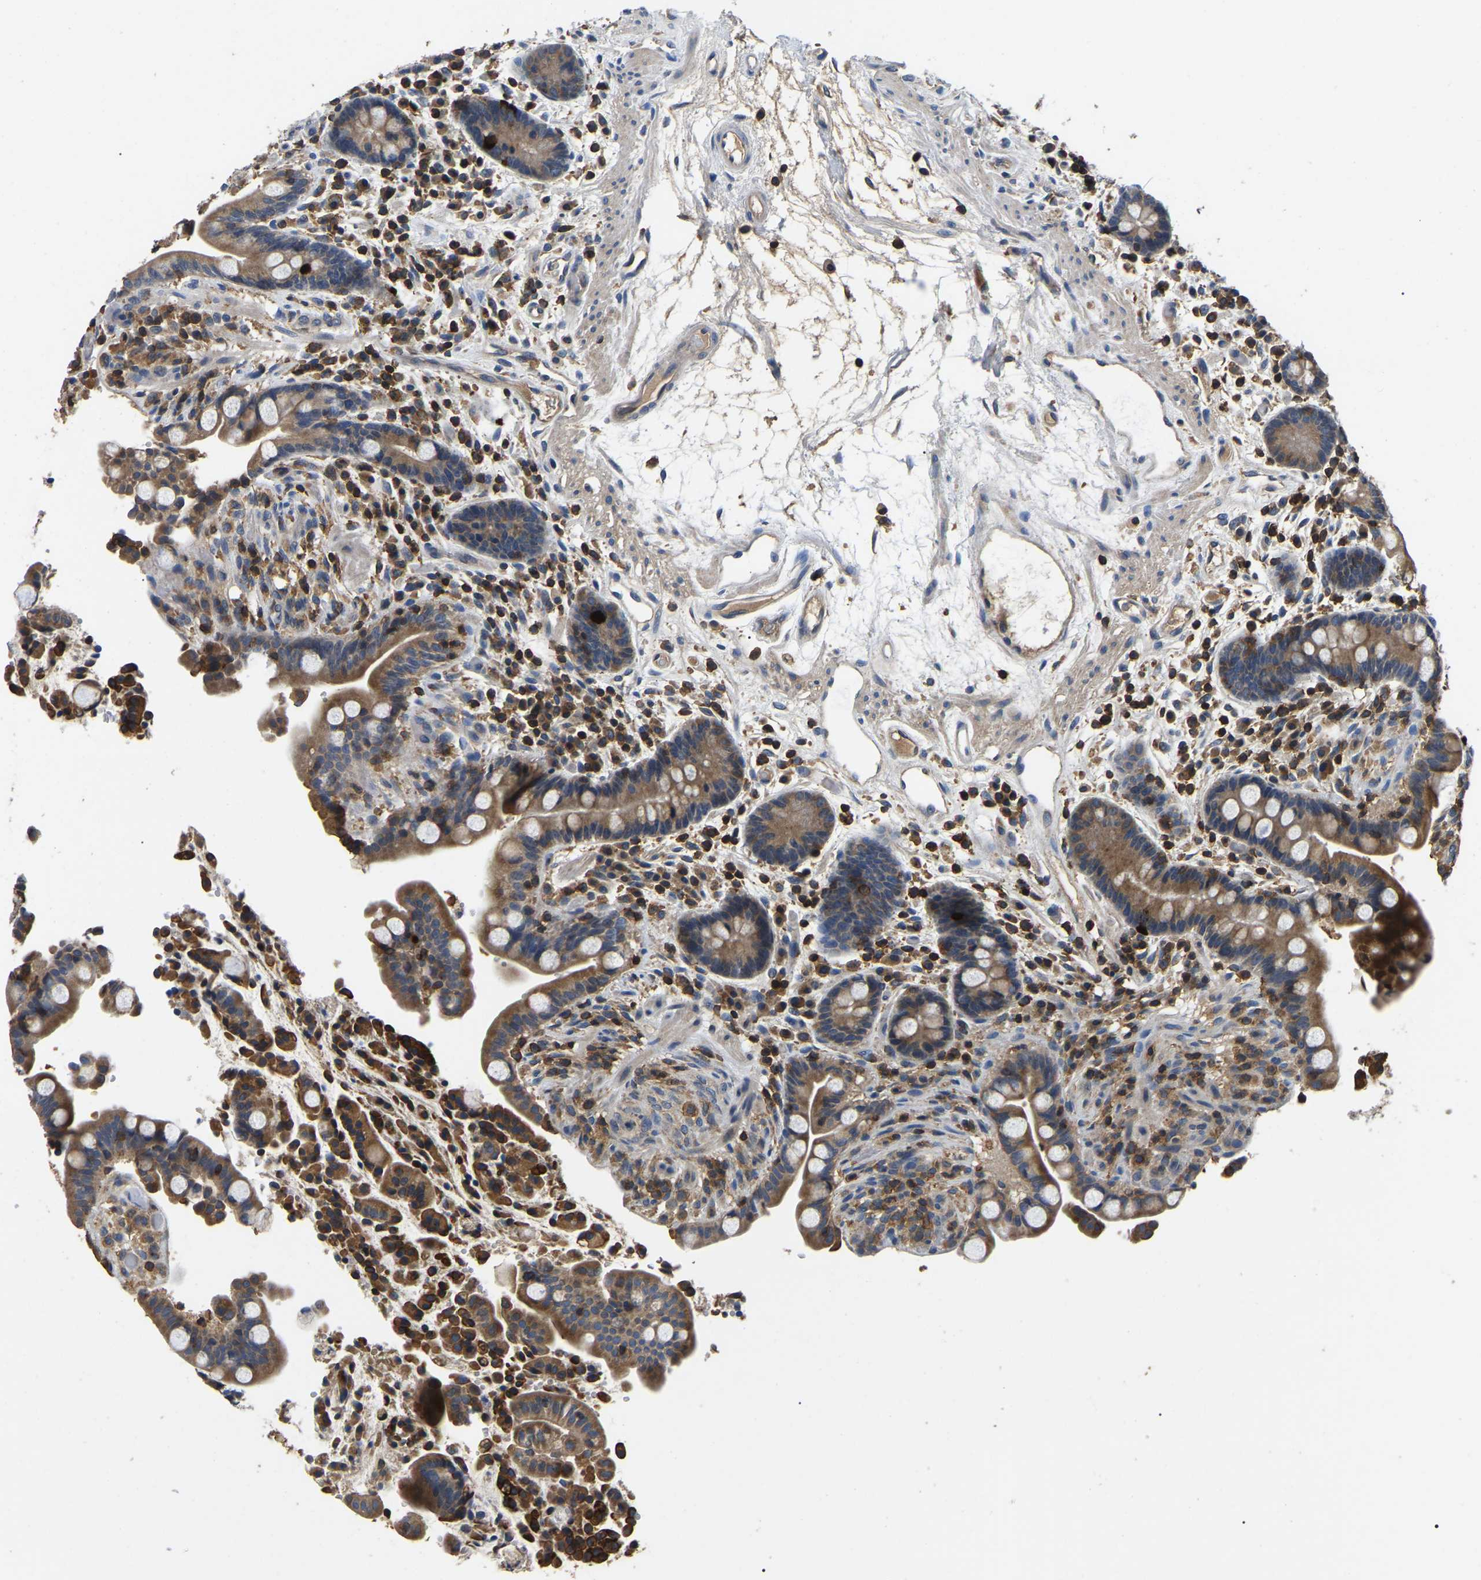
{"staining": {"intensity": "weak", "quantity": ">75%", "location": "cytoplasmic/membranous"}, "tissue": "colon", "cell_type": "Endothelial cells", "image_type": "normal", "snomed": [{"axis": "morphology", "description": "Normal tissue, NOS"}, {"axis": "topography", "description": "Colon"}], "caption": "Immunohistochemical staining of normal human colon shows >75% levels of weak cytoplasmic/membranous protein expression in about >75% of endothelial cells. The protein is stained brown, and the nuclei are stained in blue (DAB IHC with brightfield microscopy, high magnification).", "gene": "SMPD2", "patient": {"sex": "male", "age": 73}}